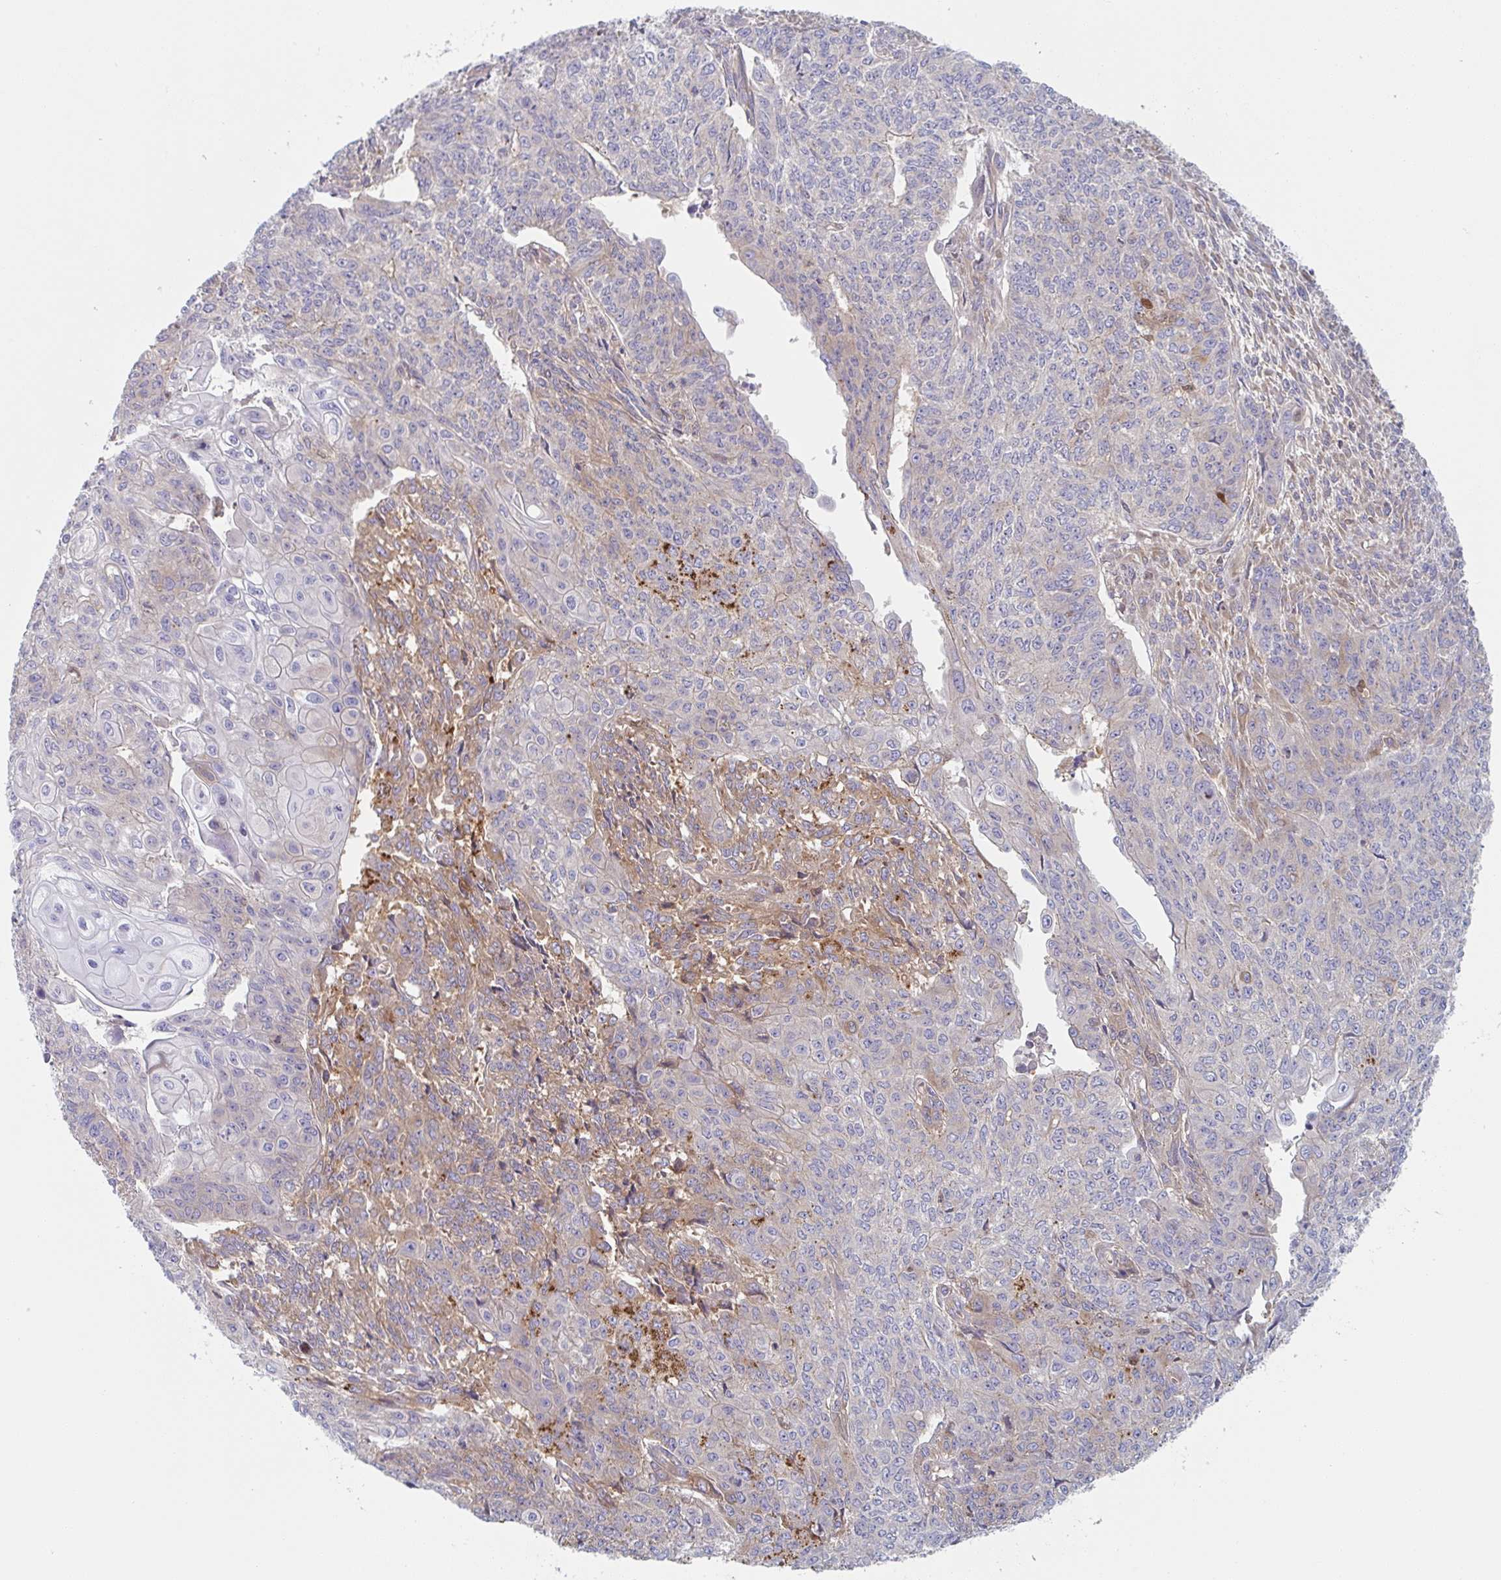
{"staining": {"intensity": "negative", "quantity": "none", "location": "none"}, "tissue": "endometrial cancer", "cell_type": "Tumor cells", "image_type": "cancer", "snomed": [{"axis": "morphology", "description": "Adenocarcinoma, NOS"}, {"axis": "topography", "description": "Endometrium"}], "caption": "Immunohistochemistry (IHC) of endometrial cancer shows no expression in tumor cells.", "gene": "AMPD2", "patient": {"sex": "female", "age": 32}}